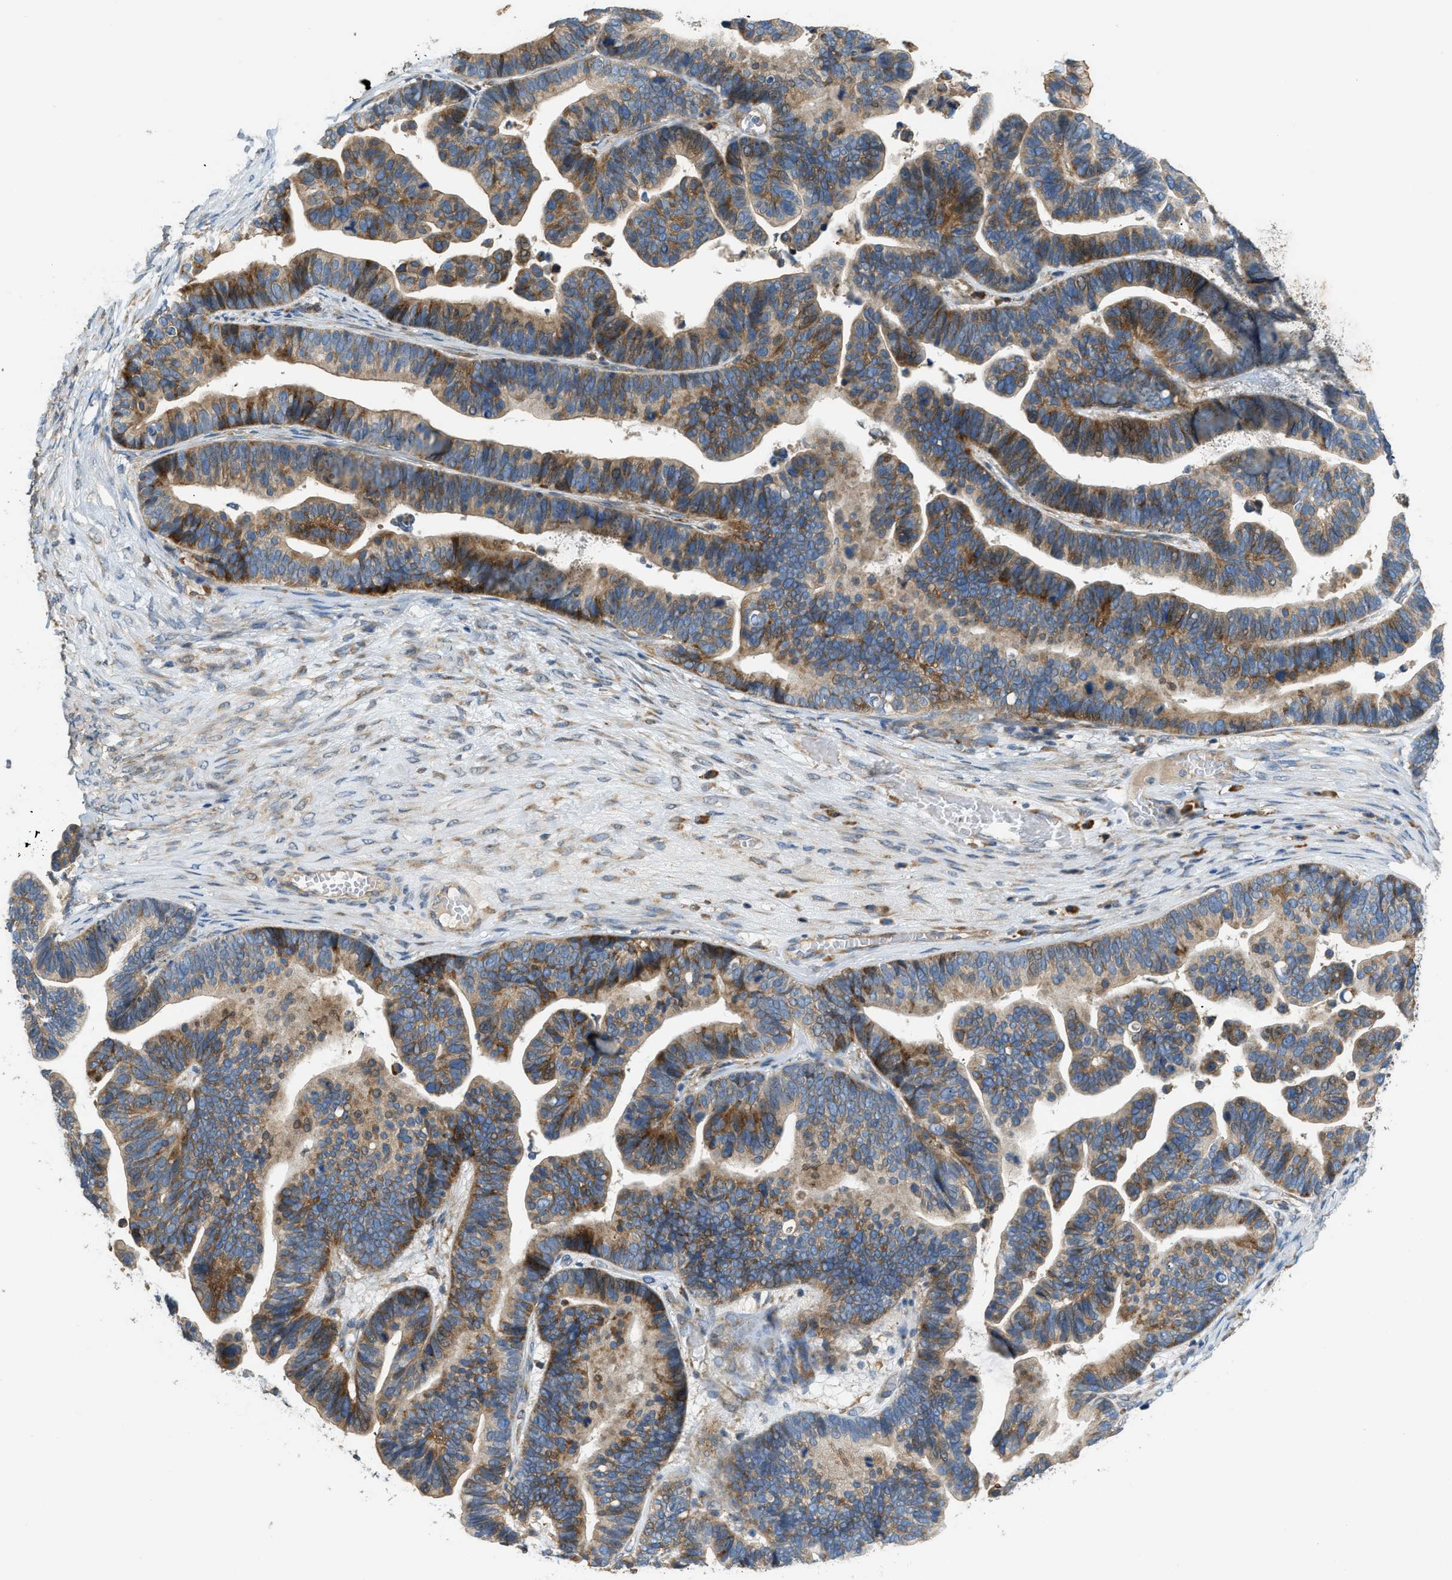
{"staining": {"intensity": "moderate", "quantity": ">75%", "location": "cytoplasmic/membranous"}, "tissue": "ovarian cancer", "cell_type": "Tumor cells", "image_type": "cancer", "snomed": [{"axis": "morphology", "description": "Cystadenocarcinoma, serous, NOS"}, {"axis": "topography", "description": "Ovary"}], "caption": "Ovarian cancer was stained to show a protein in brown. There is medium levels of moderate cytoplasmic/membranous staining in about >75% of tumor cells.", "gene": "TMEM68", "patient": {"sex": "female", "age": 56}}